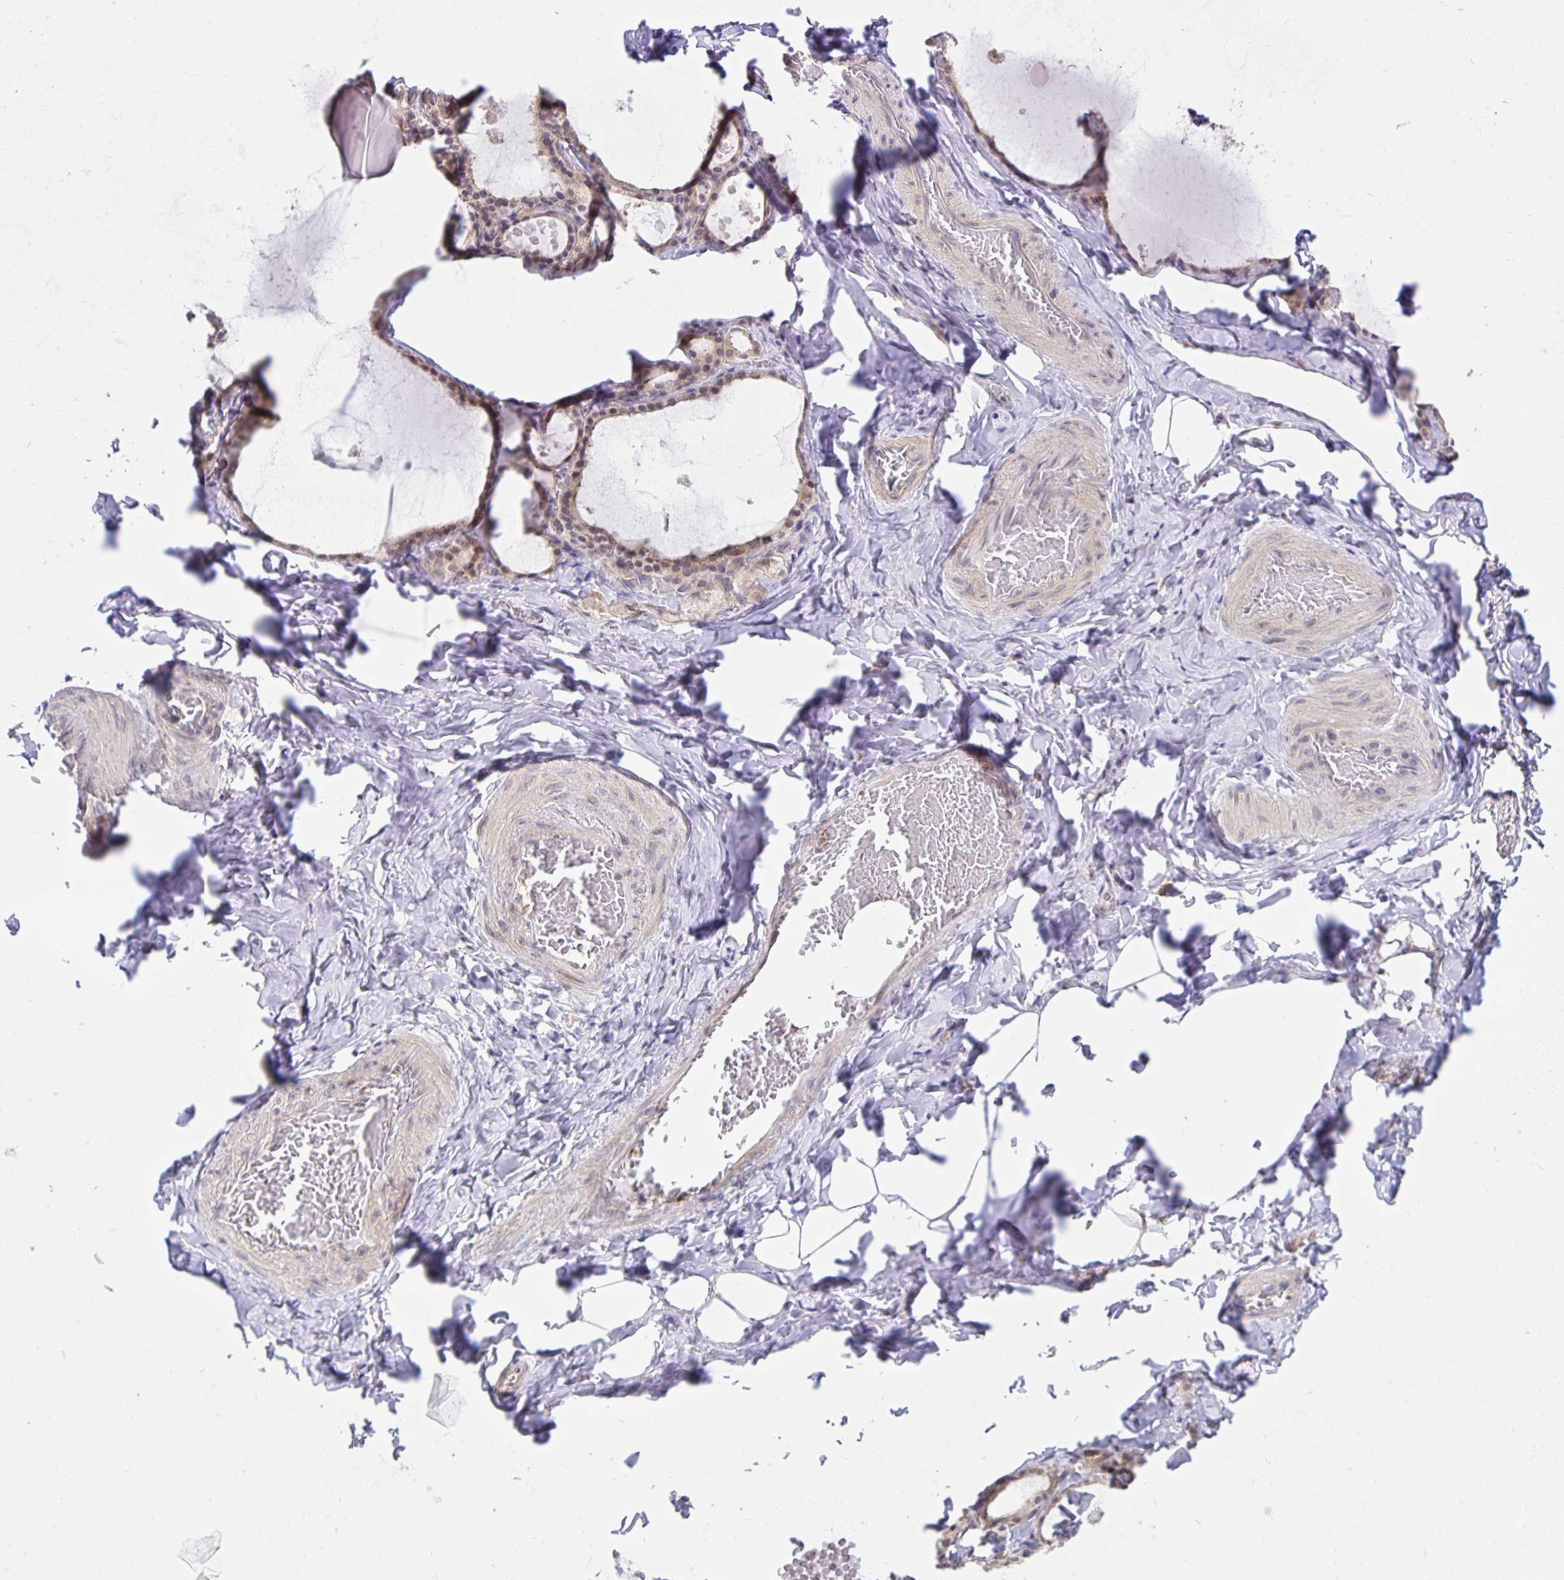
{"staining": {"intensity": "weak", "quantity": "25%-75%", "location": "cytoplasmic/membranous"}, "tissue": "thyroid gland", "cell_type": "Glandular cells", "image_type": "normal", "snomed": [{"axis": "morphology", "description": "Normal tissue, NOS"}, {"axis": "topography", "description": "Thyroid gland"}], "caption": "This photomicrograph demonstrates immunohistochemistry staining of unremarkable human thyroid gland, with low weak cytoplasmic/membranous positivity in about 25%-75% of glandular cells.", "gene": "MIEN1", "patient": {"sex": "male", "age": 56}}